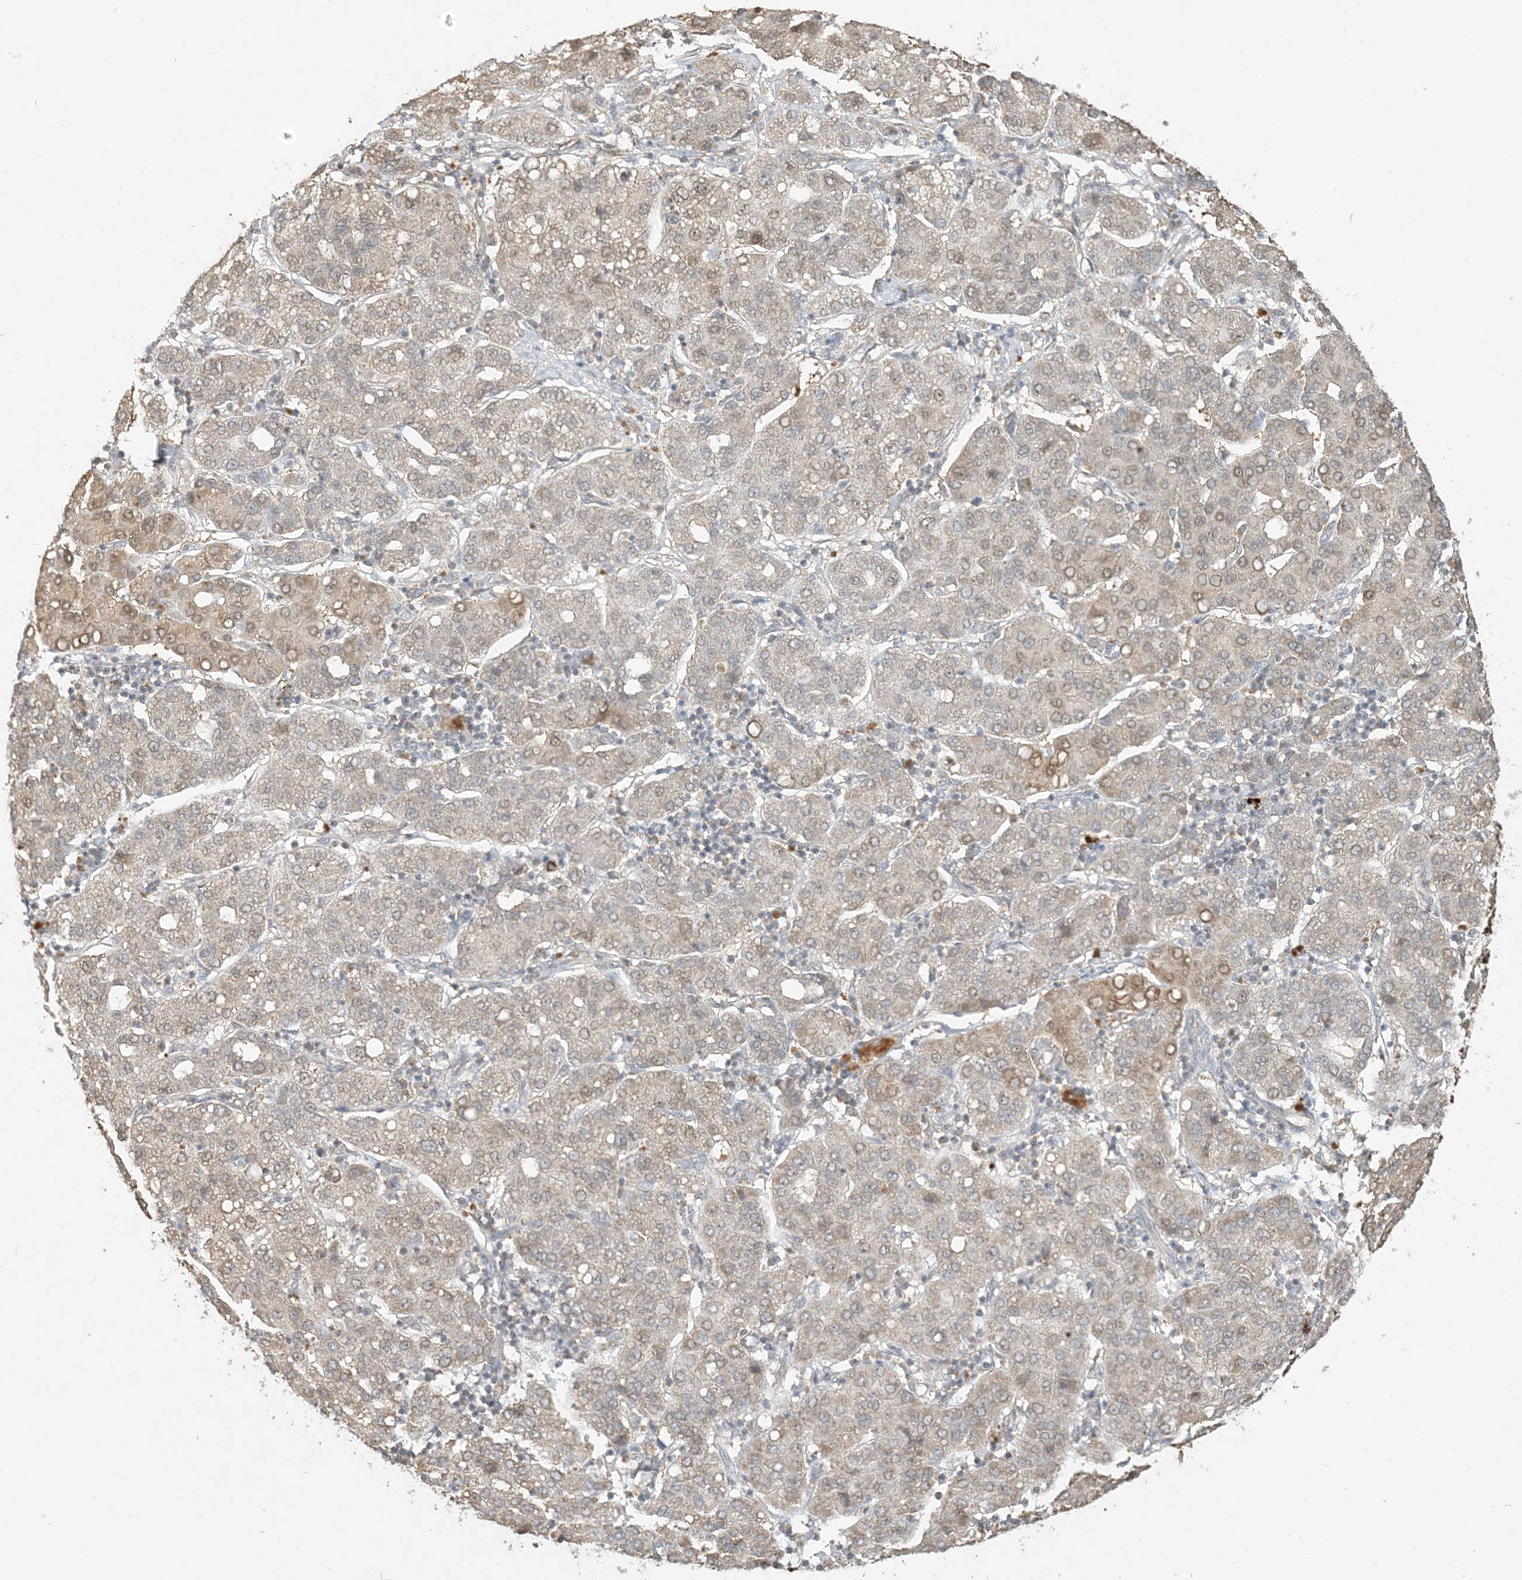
{"staining": {"intensity": "moderate", "quantity": "25%-75%", "location": "cytoplasmic/membranous,nuclear"}, "tissue": "liver cancer", "cell_type": "Tumor cells", "image_type": "cancer", "snomed": [{"axis": "morphology", "description": "Carcinoma, Hepatocellular, NOS"}, {"axis": "topography", "description": "Liver"}], "caption": "Brown immunohistochemical staining in human liver cancer exhibits moderate cytoplasmic/membranous and nuclear staining in about 25%-75% of tumor cells. (brown staining indicates protein expression, while blue staining denotes nuclei).", "gene": "MCOLN1", "patient": {"sex": "male", "age": 65}}